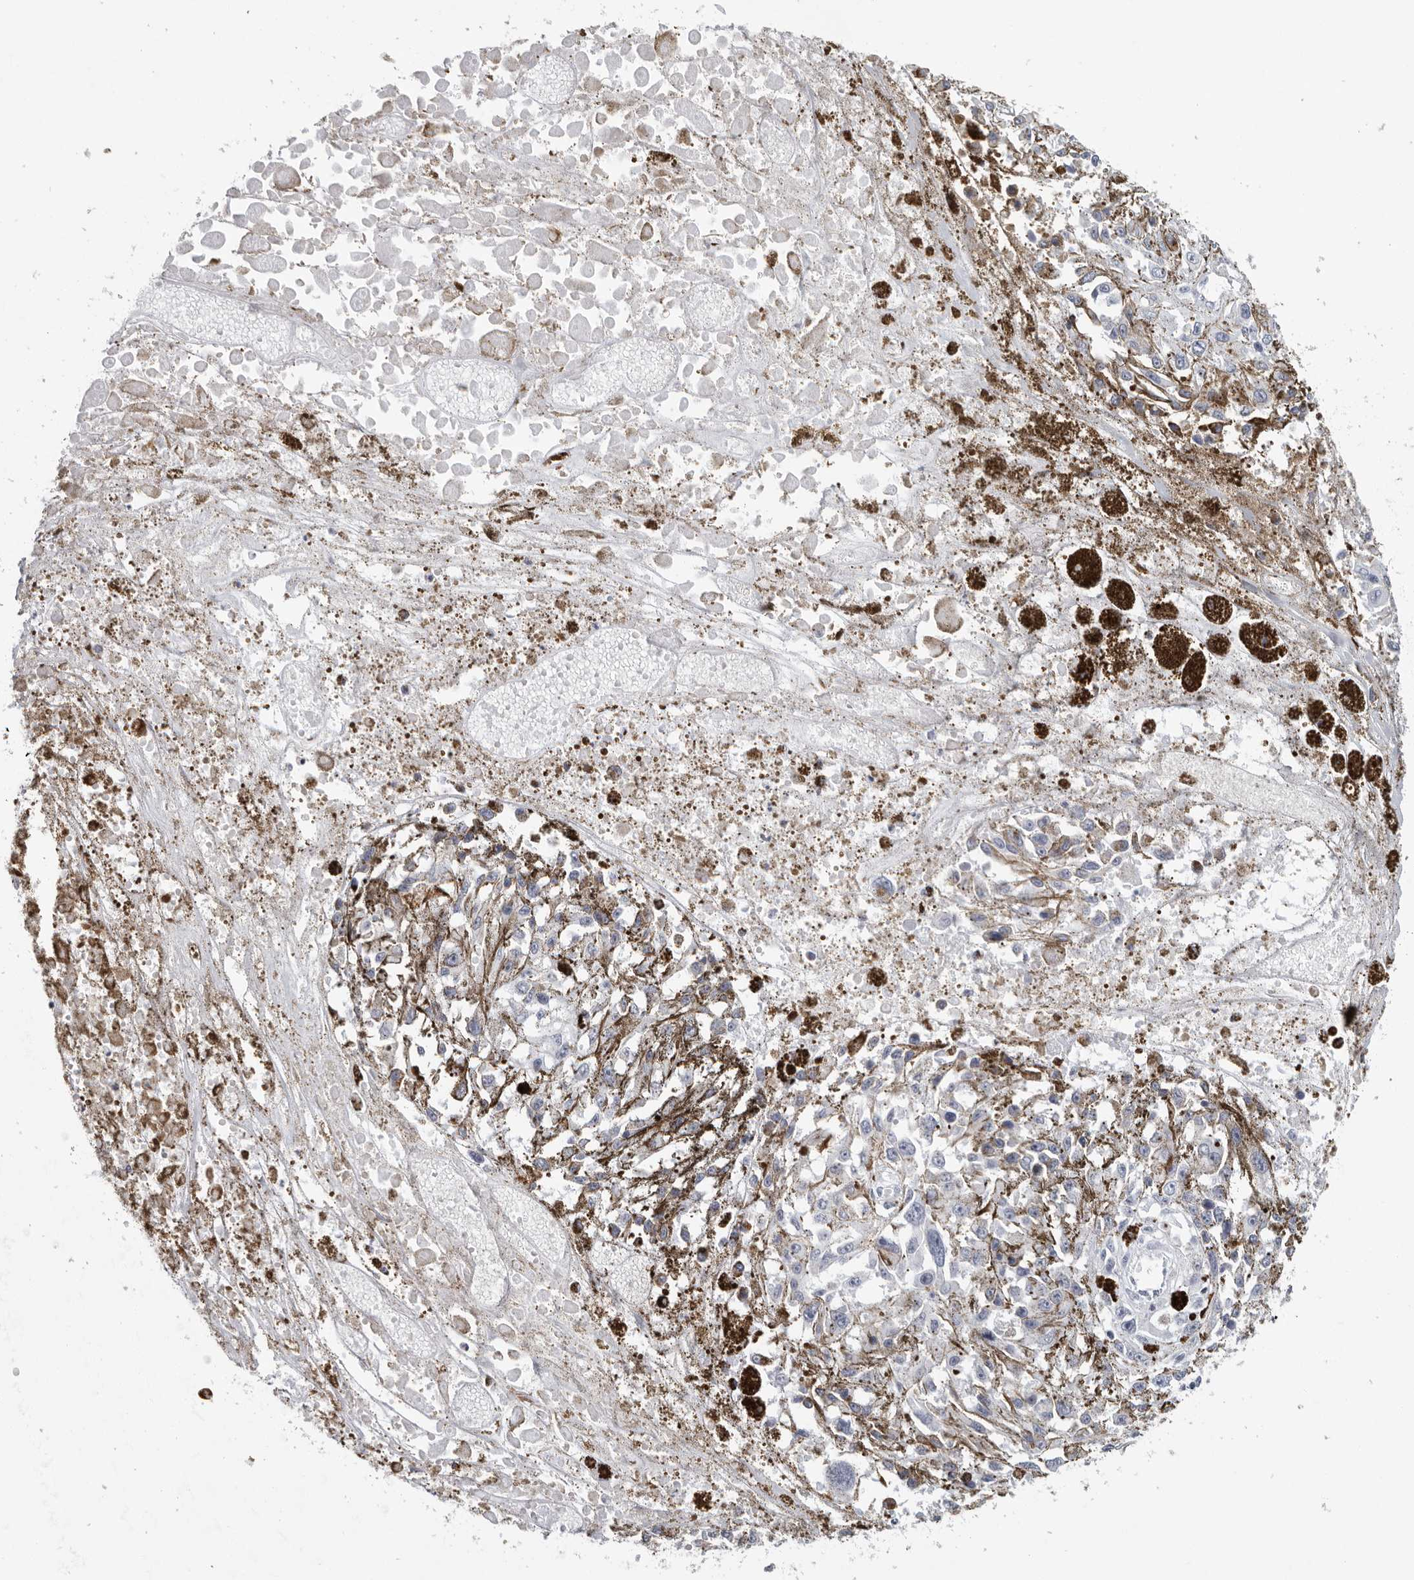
{"staining": {"intensity": "negative", "quantity": "none", "location": "none"}, "tissue": "melanoma", "cell_type": "Tumor cells", "image_type": "cancer", "snomed": [{"axis": "morphology", "description": "Malignant melanoma, Metastatic site"}, {"axis": "topography", "description": "Lymph node"}], "caption": "IHC of human melanoma reveals no expression in tumor cells.", "gene": "CCDC28B", "patient": {"sex": "male", "age": 59}}